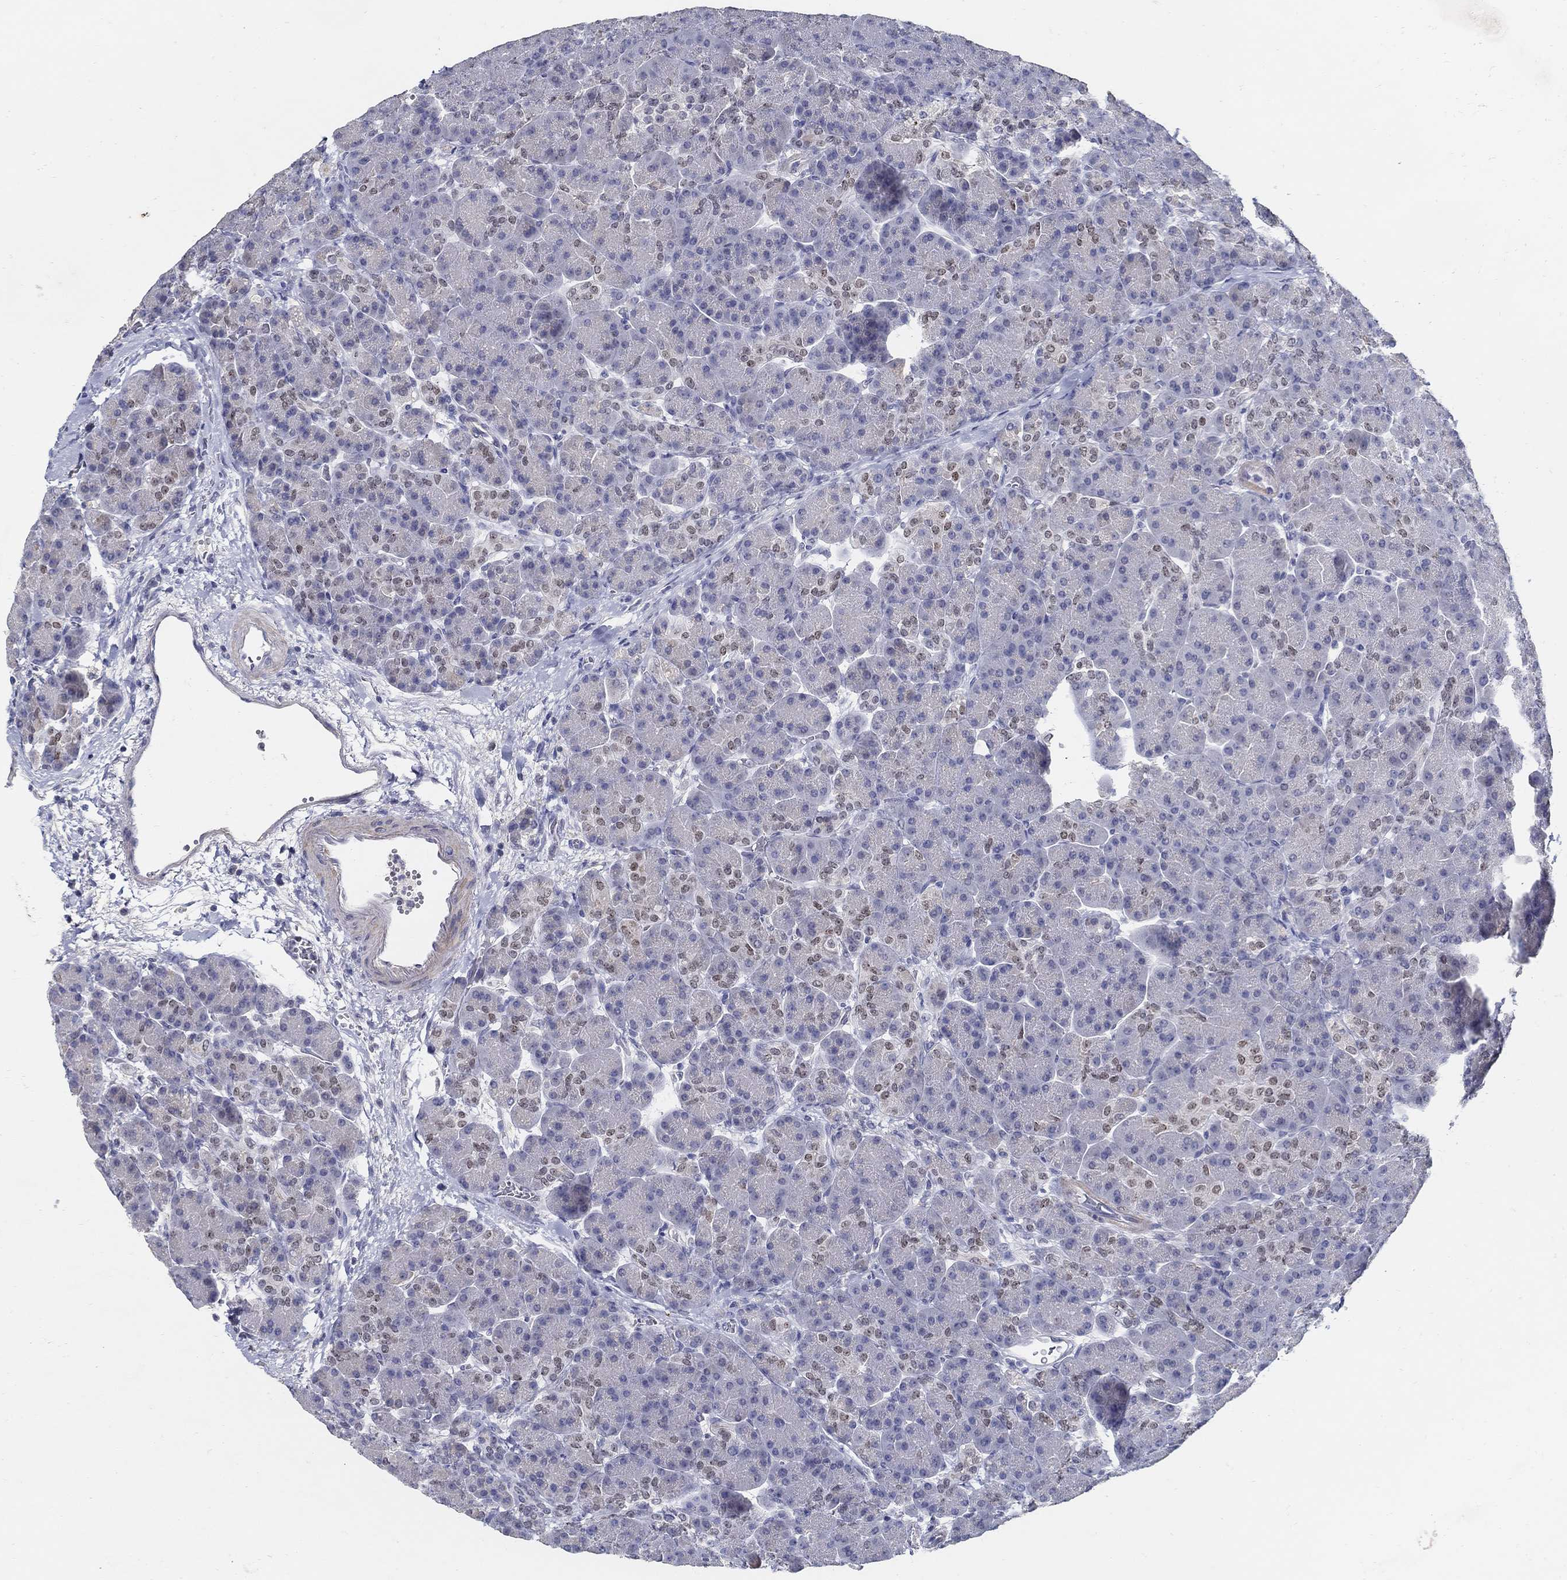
{"staining": {"intensity": "negative", "quantity": "none", "location": "none"}, "tissue": "pancreas", "cell_type": "Exocrine glandular cells", "image_type": "normal", "snomed": [{"axis": "morphology", "description": "Normal tissue, NOS"}, {"axis": "topography", "description": "Pancreas"}], "caption": "A high-resolution micrograph shows immunohistochemistry staining of benign pancreas, which displays no significant expression in exocrine glandular cells.", "gene": "USP29", "patient": {"sex": "female", "age": 63}}